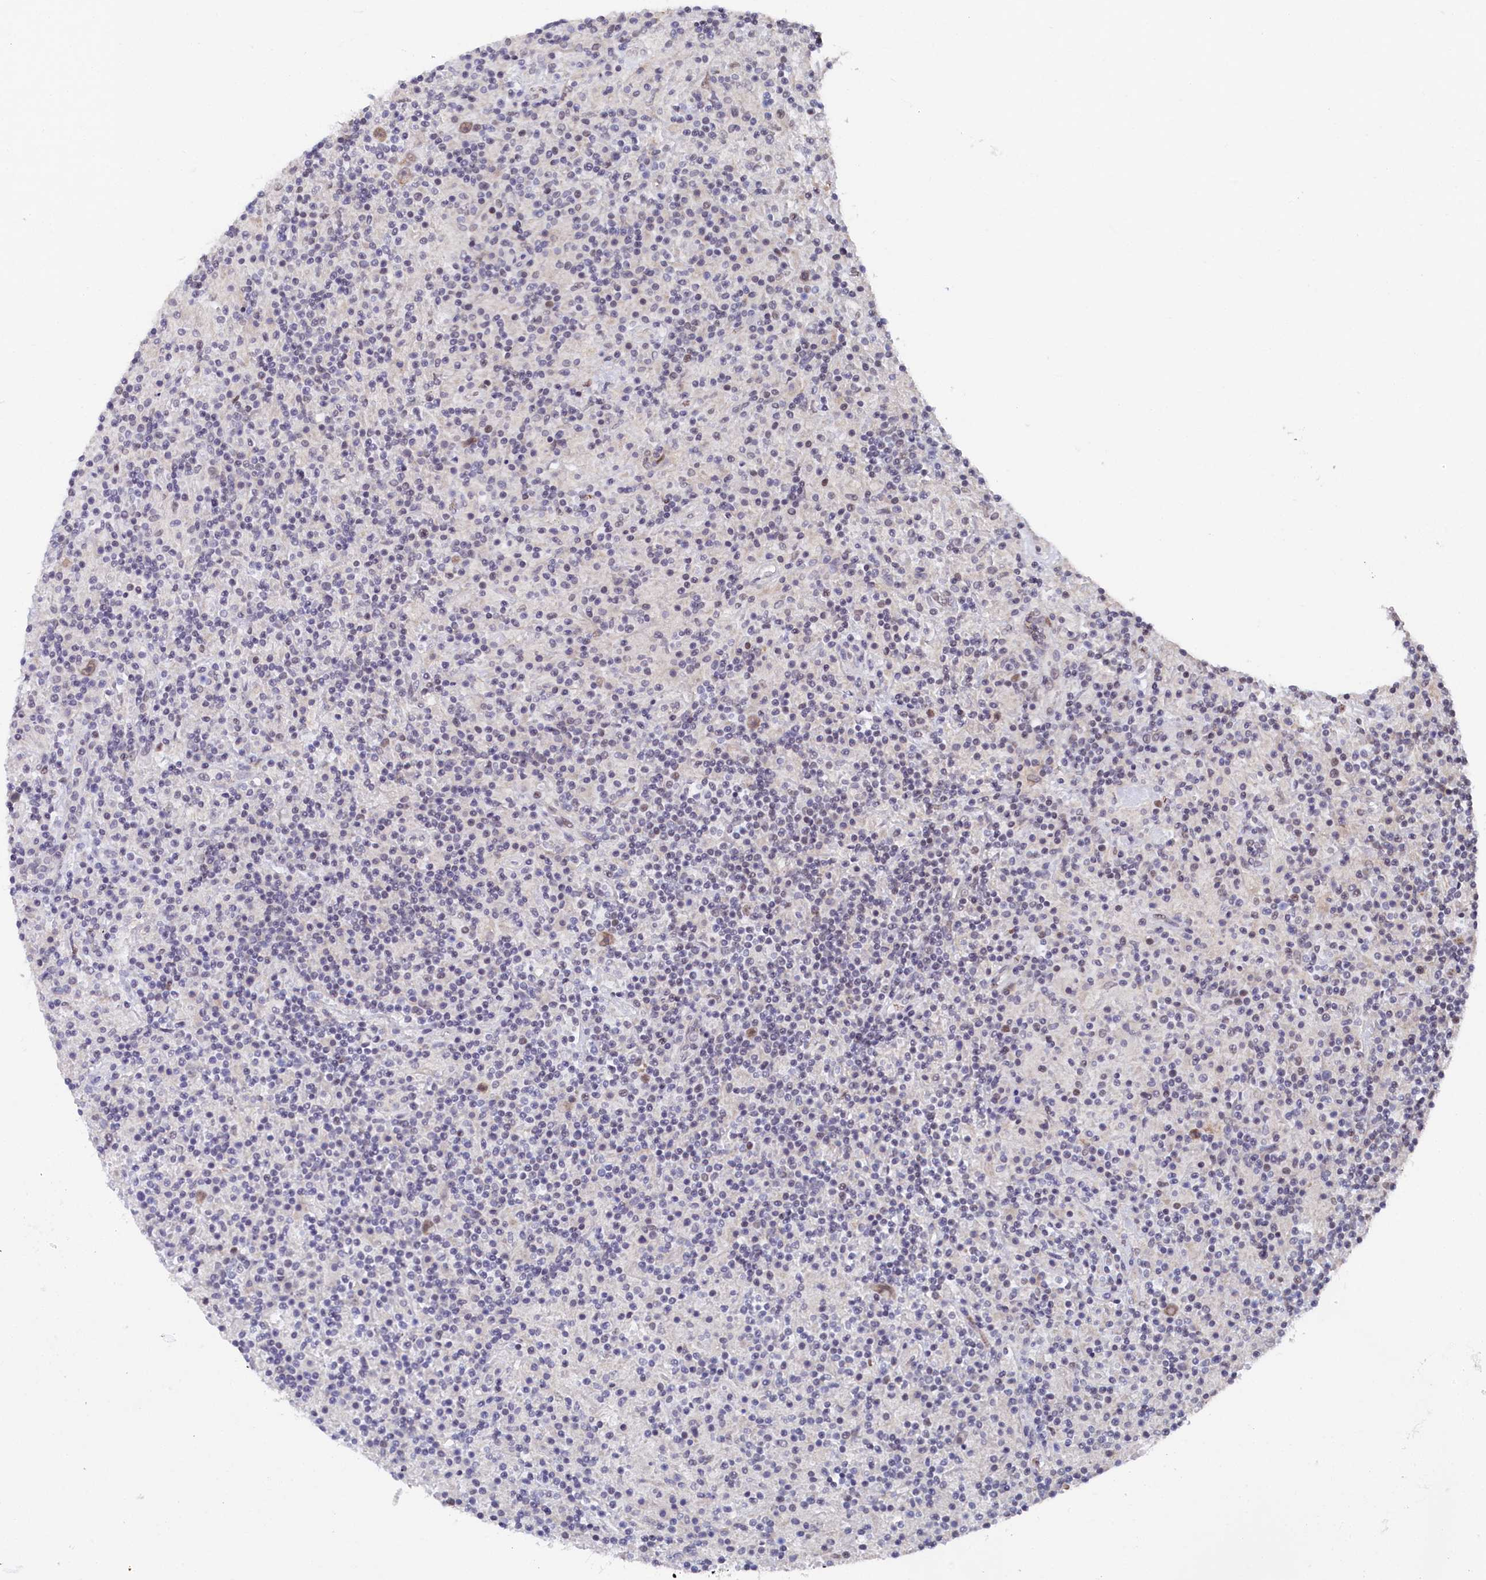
{"staining": {"intensity": "weak", "quantity": ">75%", "location": "nuclear"}, "tissue": "lymphoma", "cell_type": "Tumor cells", "image_type": "cancer", "snomed": [{"axis": "morphology", "description": "Hodgkin's disease, NOS"}, {"axis": "topography", "description": "Lymph node"}], "caption": "A brown stain highlights weak nuclear staining of a protein in Hodgkin's disease tumor cells.", "gene": "TIGD4", "patient": {"sex": "male", "age": 70}}